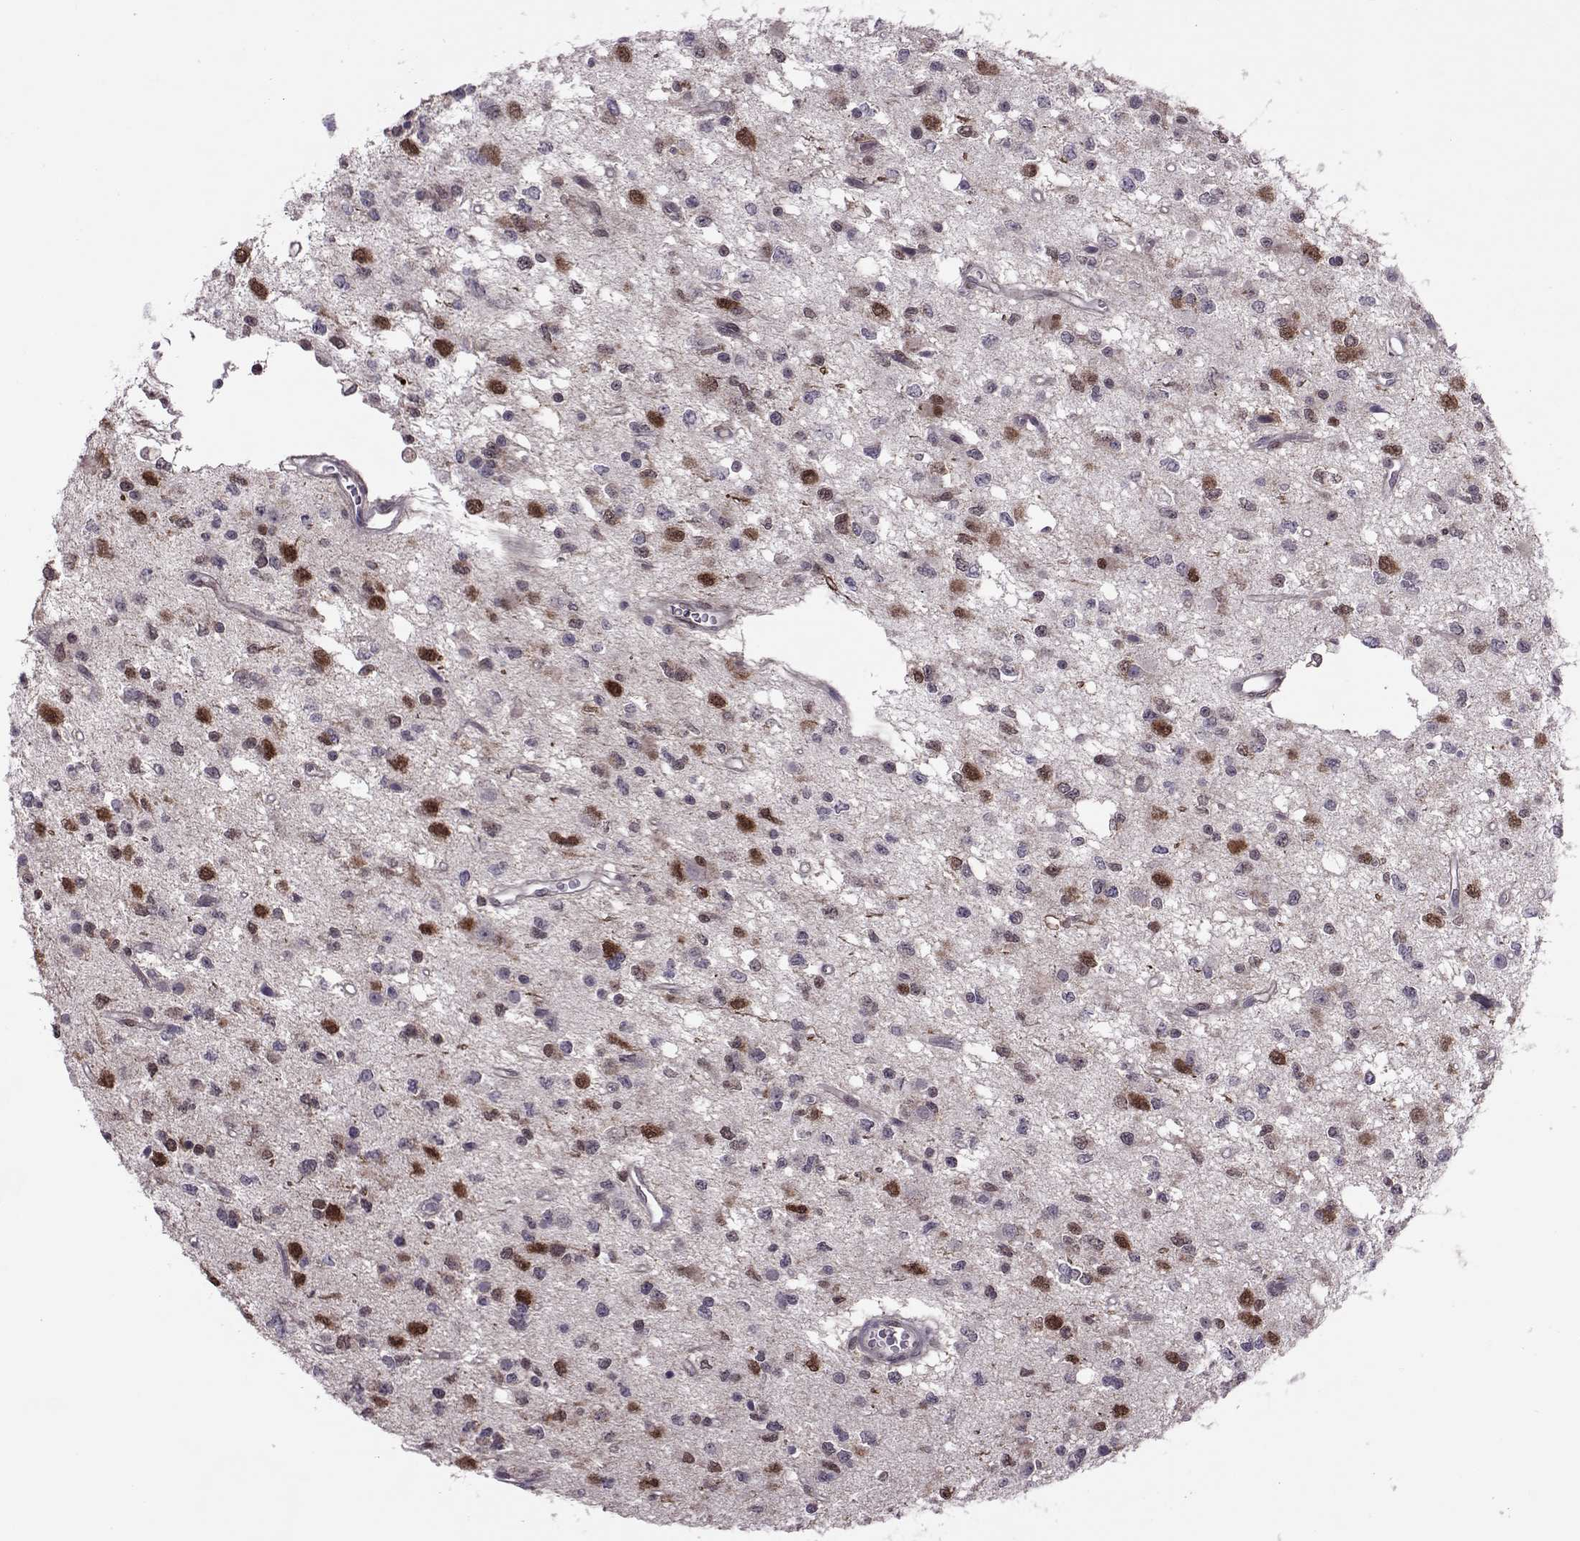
{"staining": {"intensity": "strong", "quantity": "<25%", "location": "nuclear"}, "tissue": "glioma", "cell_type": "Tumor cells", "image_type": "cancer", "snomed": [{"axis": "morphology", "description": "Glioma, malignant, Low grade"}, {"axis": "topography", "description": "Brain"}], "caption": "High-magnification brightfield microscopy of malignant glioma (low-grade) stained with DAB (3,3'-diaminobenzidine) (brown) and counterstained with hematoxylin (blue). tumor cells exhibit strong nuclear positivity is present in approximately<25% of cells.", "gene": "CDK4", "patient": {"sex": "female", "age": 45}}